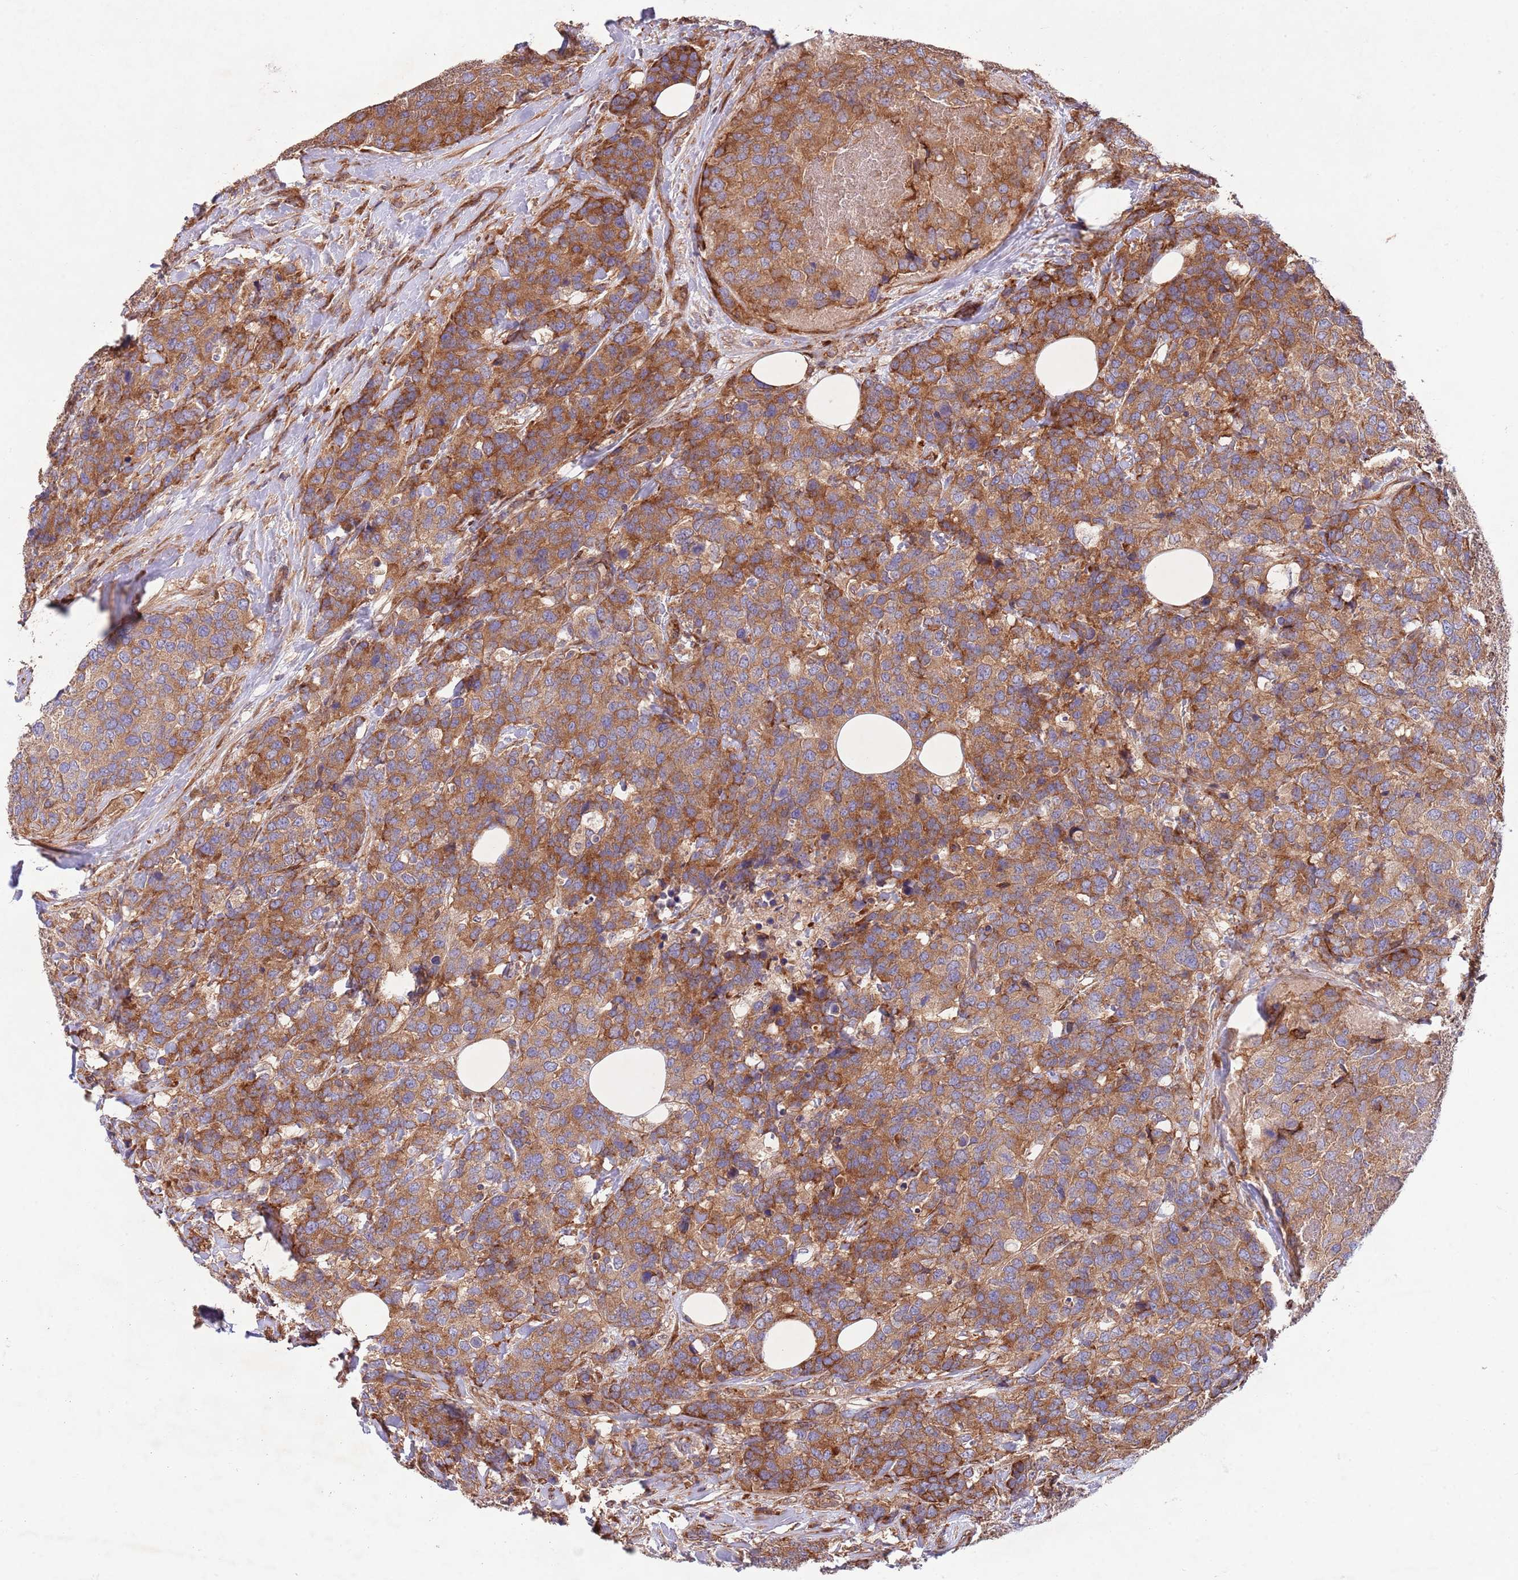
{"staining": {"intensity": "moderate", "quantity": ">75%", "location": "cytoplasmic/membranous"}, "tissue": "breast cancer", "cell_type": "Tumor cells", "image_type": "cancer", "snomed": [{"axis": "morphology", "description": "Lobular carcinoma"}, {"axis": "topography", "description": "Breast"}], "caption": "The histopathology image displays staining of breast lobular carcinoma, revealing moderate cytoplasmic/membranous protein staining (brown color) within tumor cells. The protein is stained brown, and the nuclei are stained in blue (DAB IHC with brightfield microscopy, high magnification).", "gene": "RNF19B", "patient": {"sex": "female", "age": 59}}